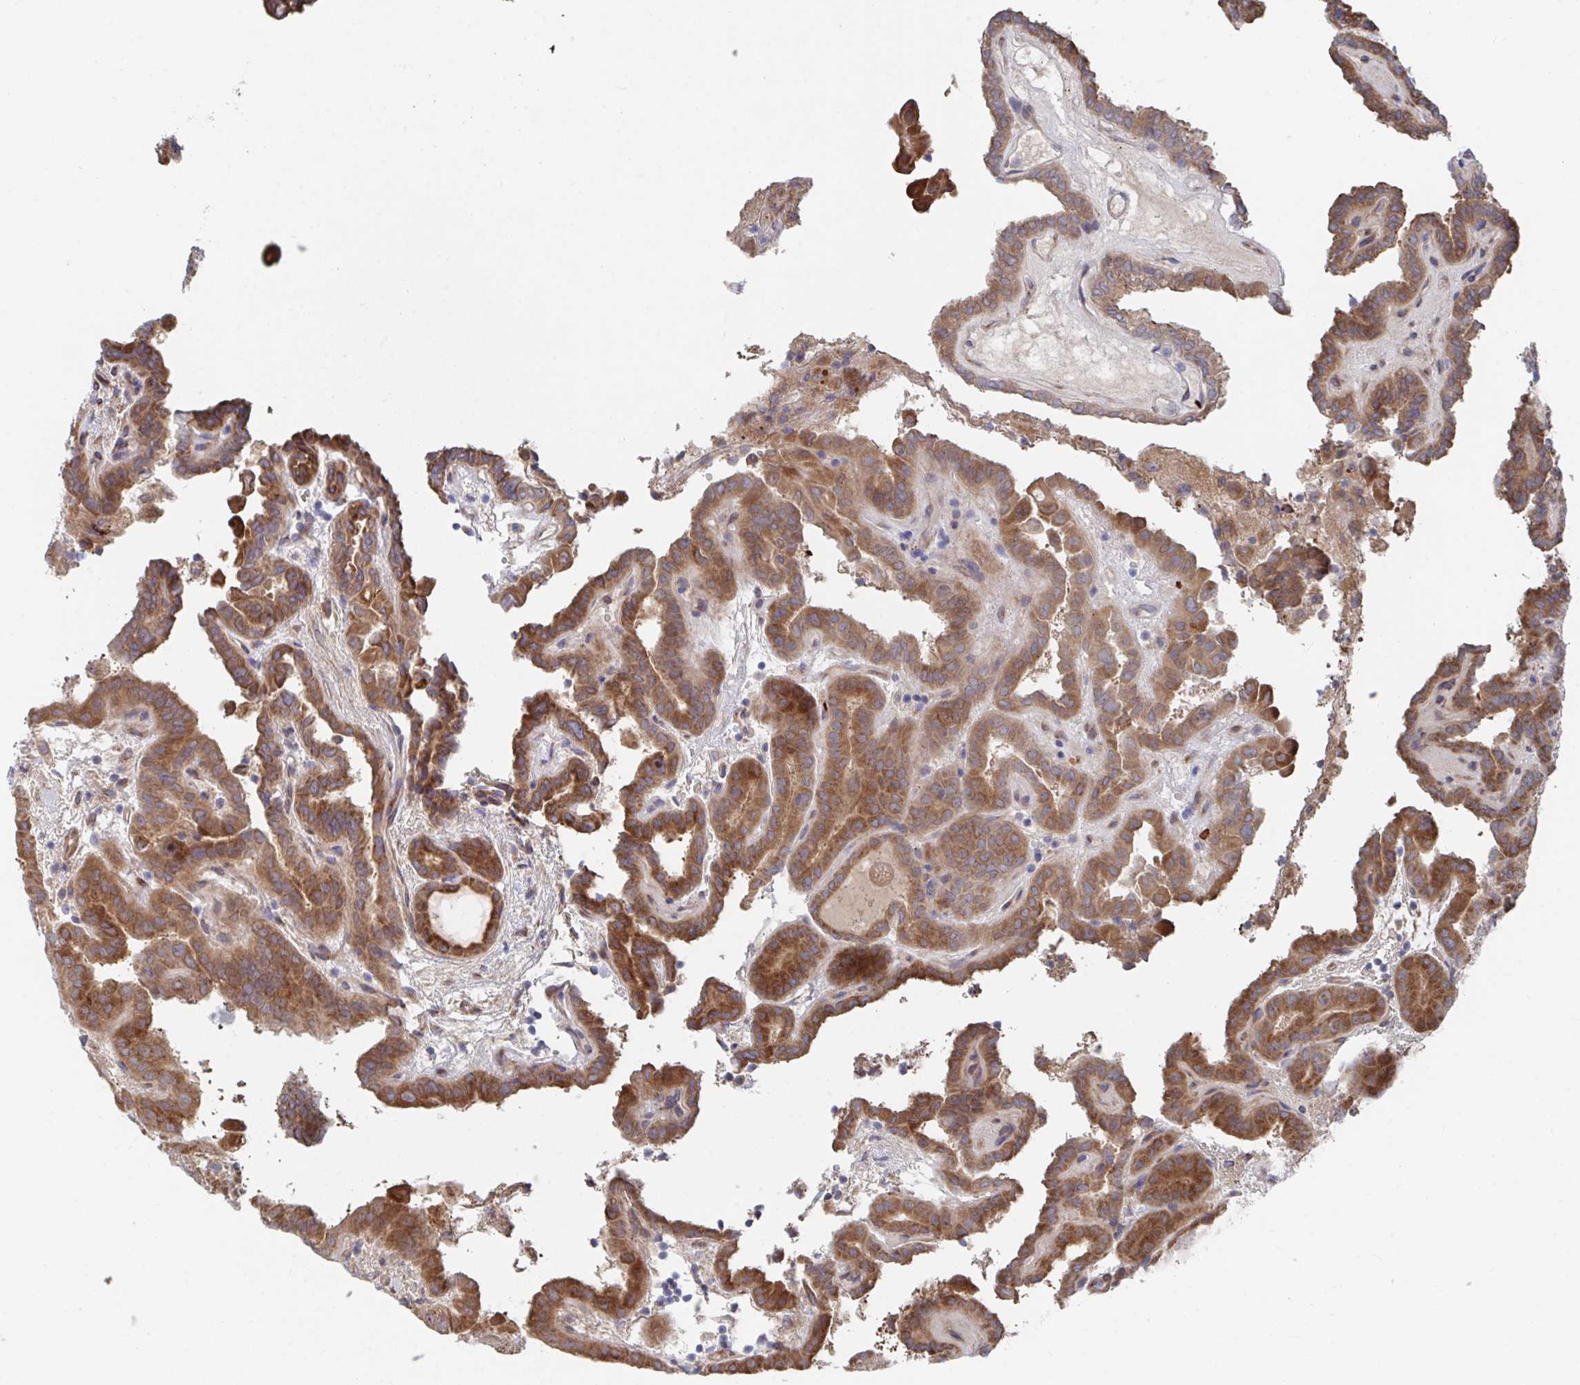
{"staining": {"intensity": "strong", "quantity": ">75%", "location": "cytoplasmic/membranous"}, "tissue": "thyroid cancer", "cell_type": "Tumor cells", "image_type": "cancer", "snomed": [{"axis": "morphology", "description": "Papillary adenocarcinoma, NOS"}, {"axis": "topography", "description": "Thyroid gland"}], "caption": "A photomicrograph of thyroid cancer stained for a protein reveals strong cytoplasmic/membranous brown staining in tumor cells.", "gene": "FJX1", "patient": {"sex": "female", "age": 46}}